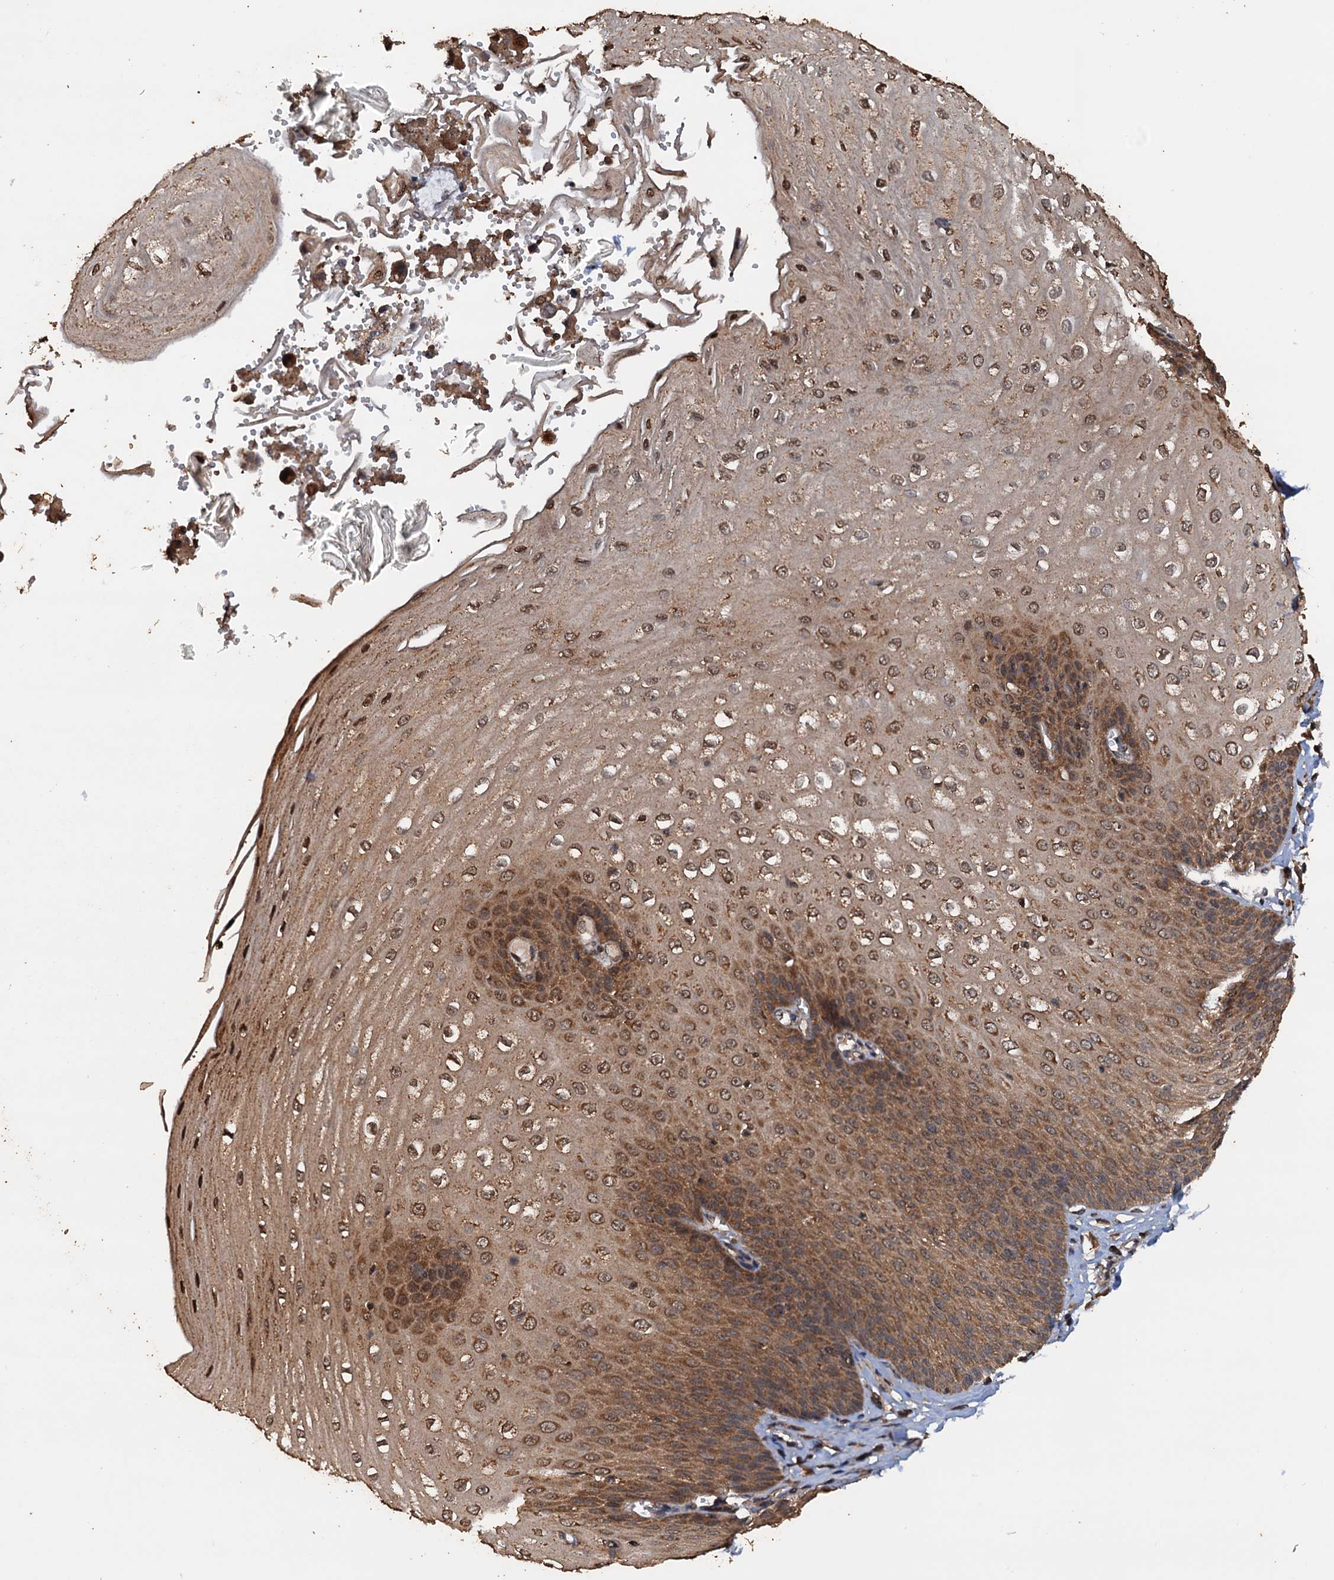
{"staining": {"intensity": "strong", "quantity": ">75%", "location": "cytoplasmic/membranous"}, "tissue": "esophagus", "cell_type": "Squamous epithelial cells", "image_type": "normal", "snomed": [{"axis": "morphology", "description": "Normal tissue, NOS"}, {"axis": "topography", "description": "Esophagus"}], "caption": "Protein analysis of unremarkable esophagus displays strong cytoplasmic/membranous positivity in about >75% of squamous epithelial cells.", "gene": "PSMD9", "patient": {"sex": "male", "age": 60}}